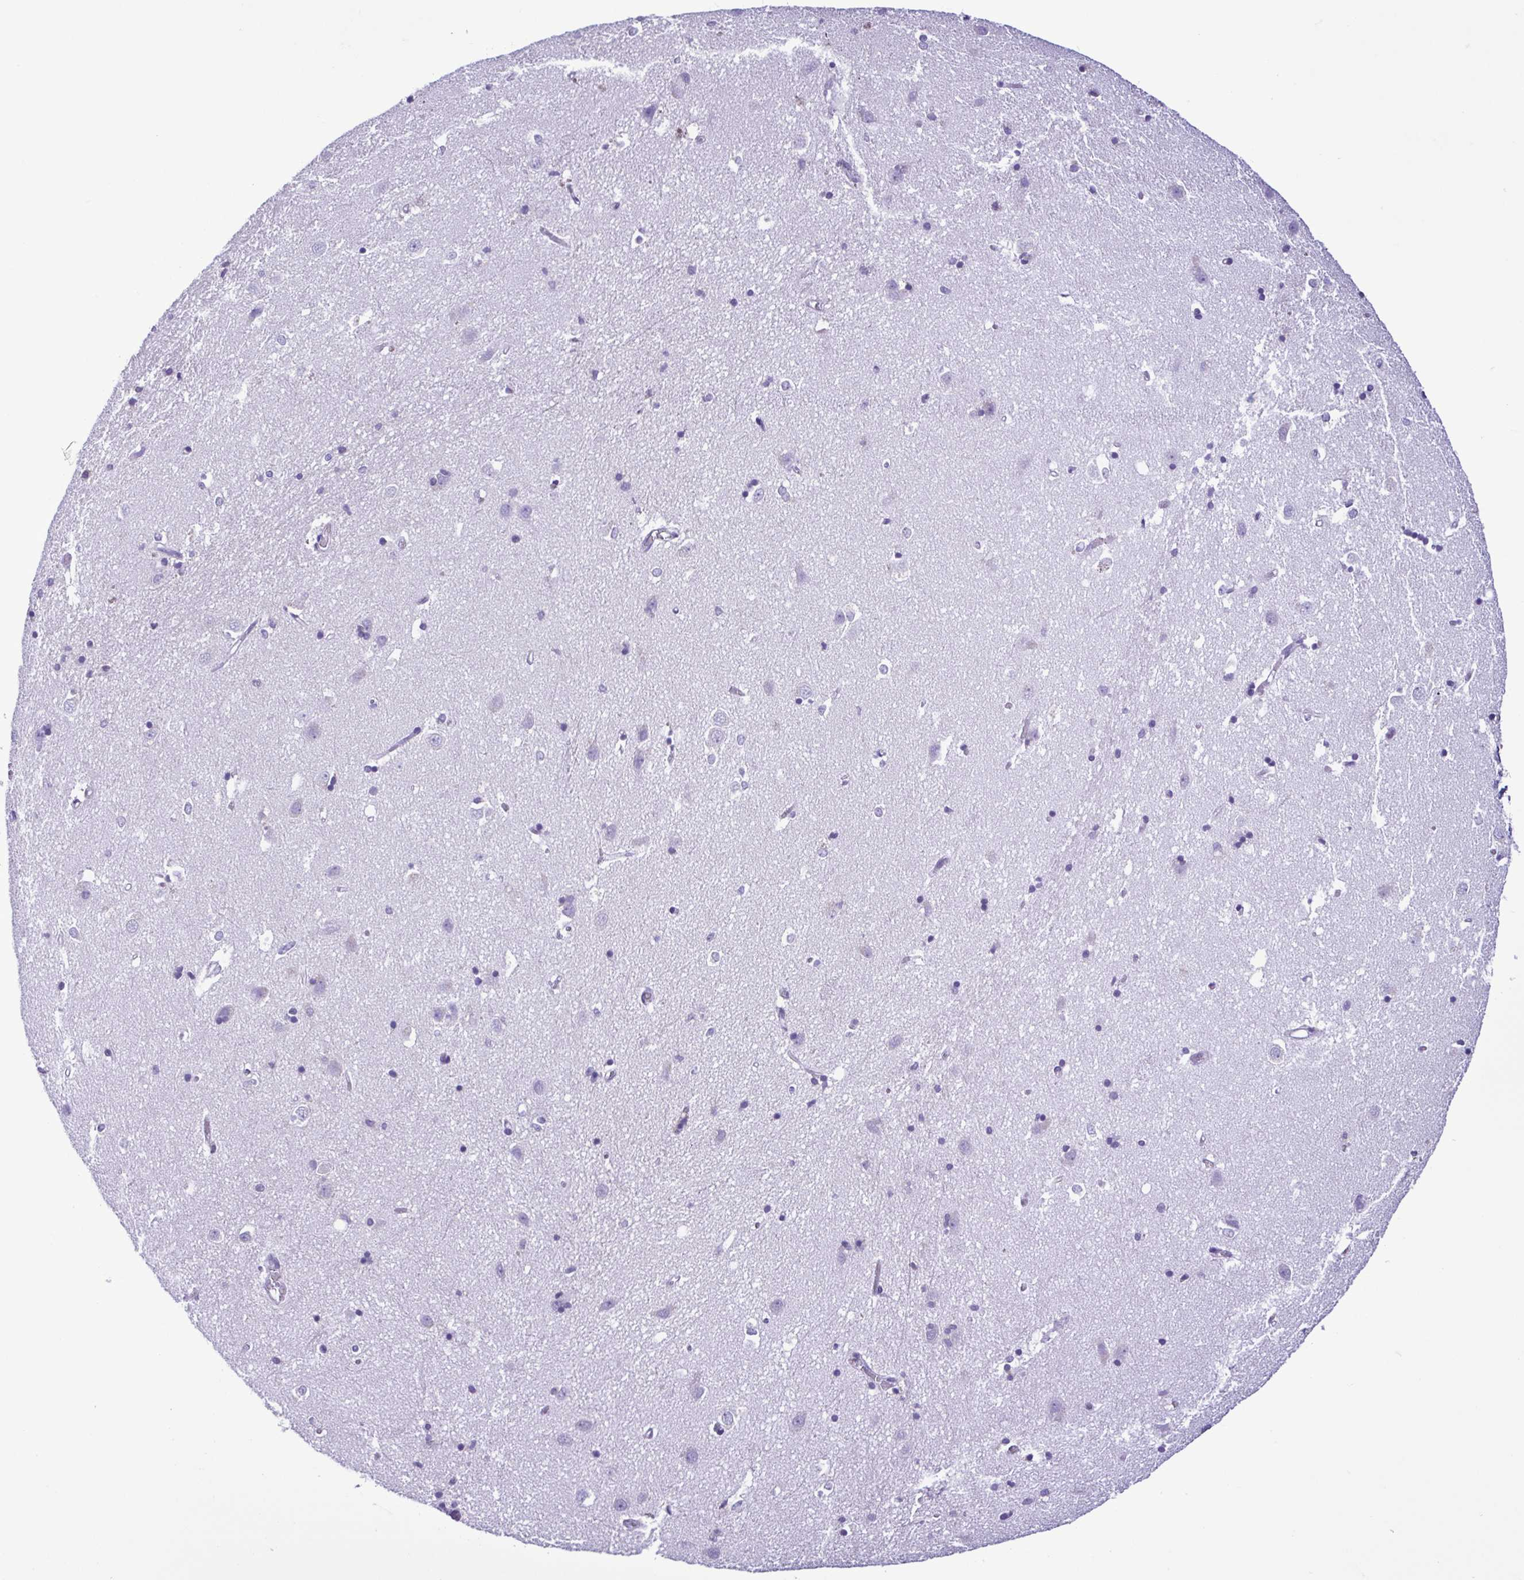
{"staining": {"intensity": "negative", "quantity": "none", "location": "none"}, "tissue": "caudate", "cell_type": "Glial cells", "image_type": "normal", "snomed": [{"axis": "morphology", "description": "Normal tissue, NOS"}, {"axis": "topography", "description": "Lateral ventricle wall"}], "caption": "Immunohistochemical staining of benign human caudate displays no significant positivity in glial cells. Nuclei are stained in blue.", "gene": "CBY2", "patient": {"sex": "male", "age": 54}}